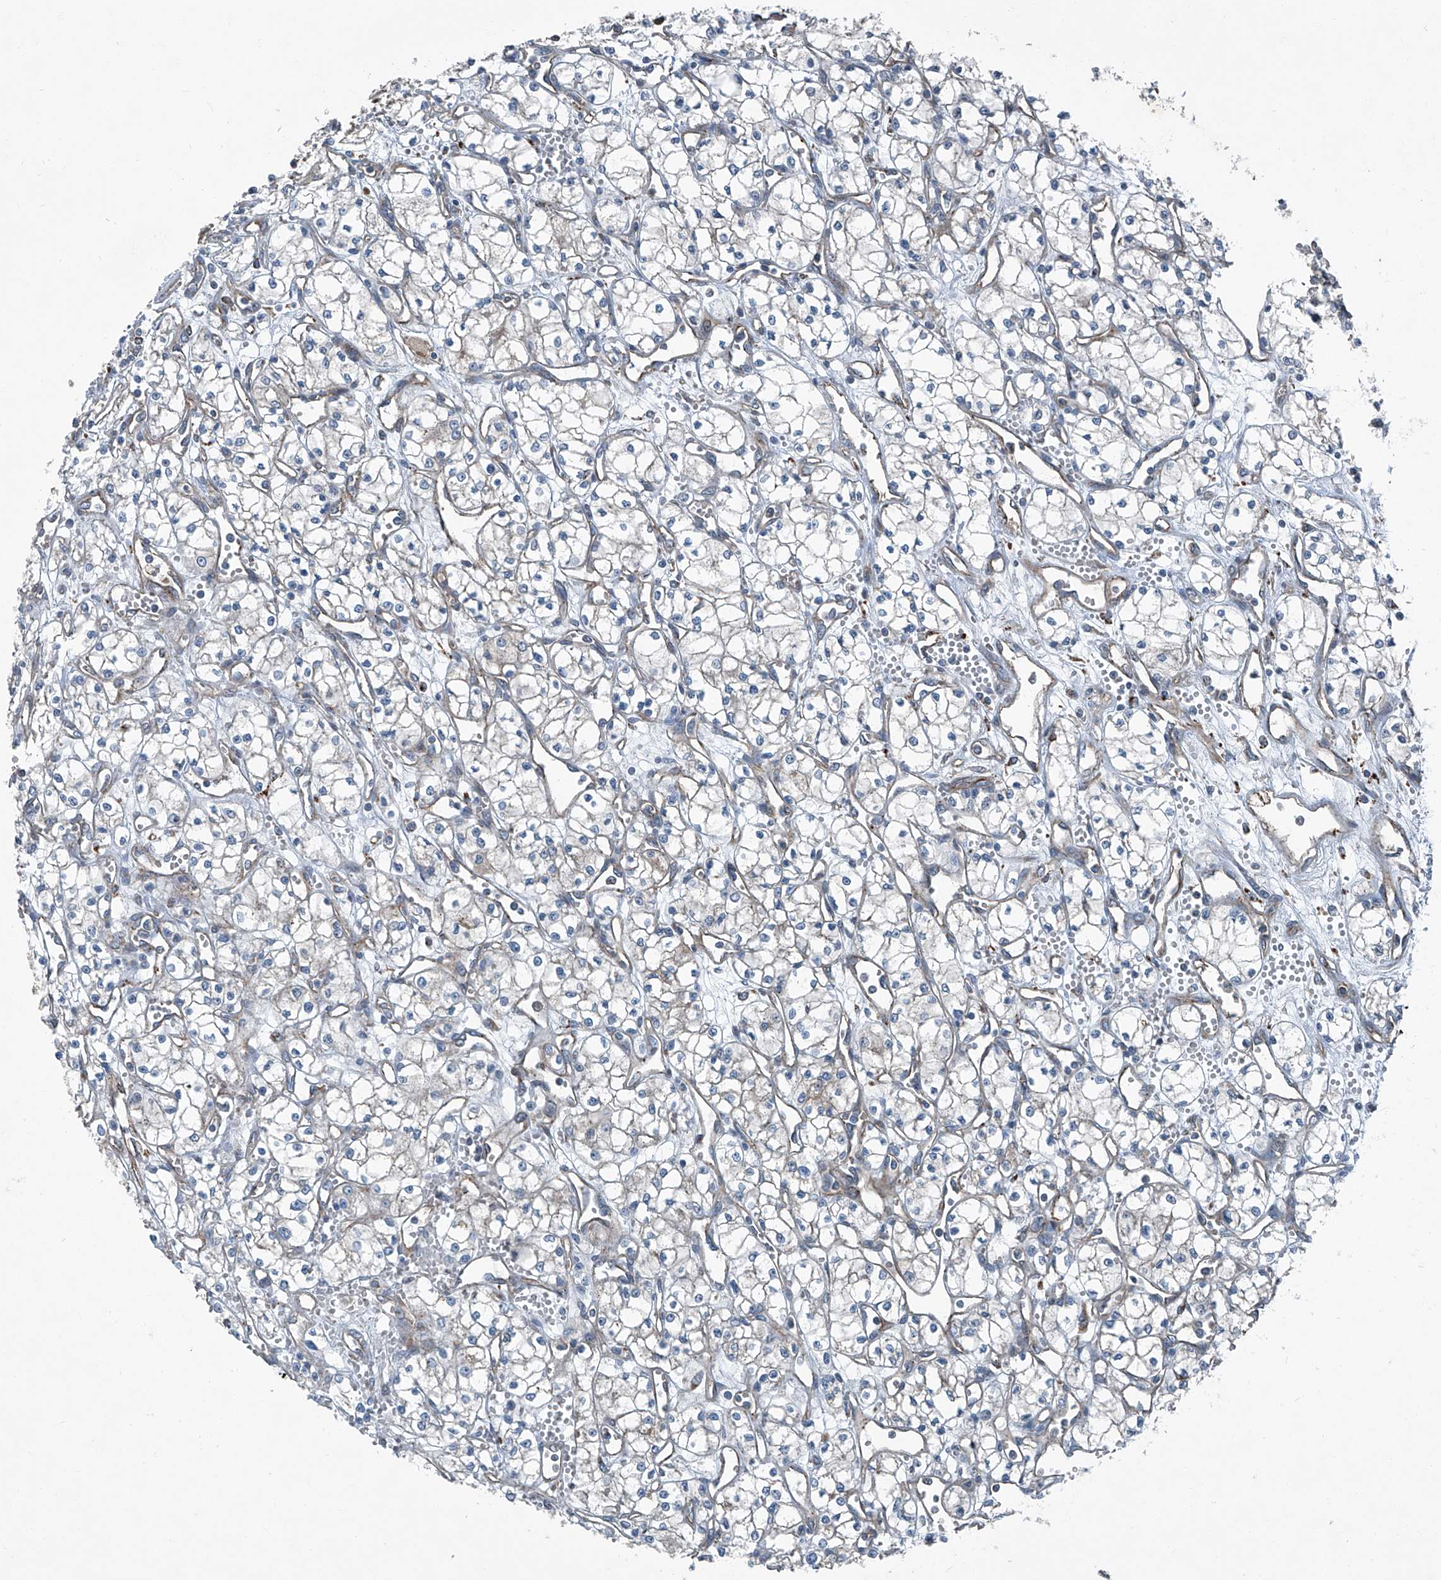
{"staining": {"intensity": "negative", "quantity": "none", "location": "none"}, "tissue": "renal cancer", "cell_type": "Tumor cells", "image_type": "cancer", "snomed": [{"axis": "morphology", "description": "Adenocarcinoma, NOS"}, {"axis": "topography", "description": "Kidney"}], "caption": "There is no significant positivity in tumor cells of renal cancer (adenocarcinoma). The staining is performed using DAB brown chromogen with nuclei counter-stained in using hematoxylin.", "gene": "SENP2", "patient": {"sex": "male", "age": 59}}